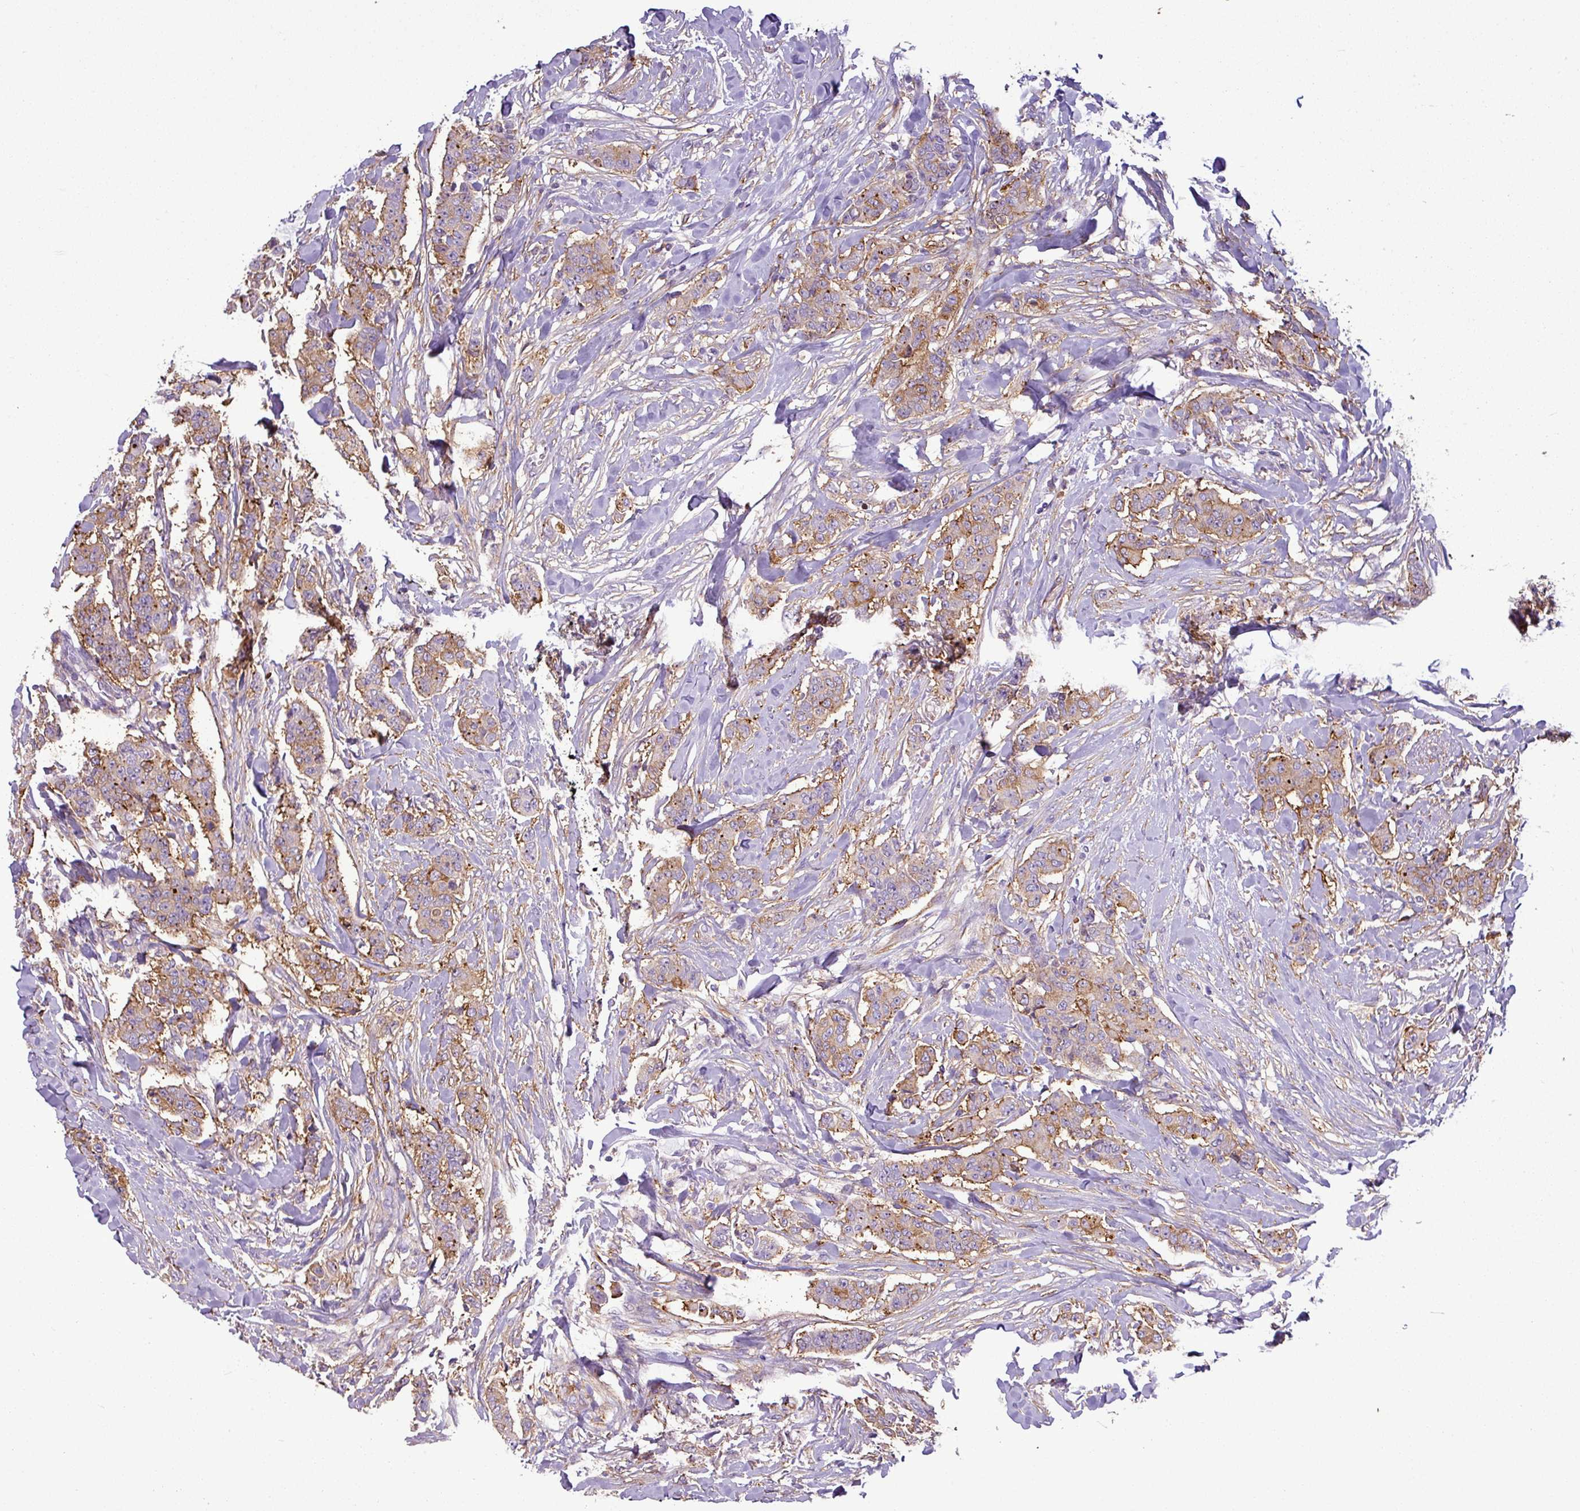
{"staining": {"intensity": "weak", "quantity": ">75%", "location": "cytoplasmic/membranous"}, "tissue": "breast cancer", "cell_type": "Tumor cells", "image_type": "cancer", "snomed": [{"axis": "morphology", "description": "Duct carcinoma"}, {"axis": "topography", "description": "Breast"}], "caption": "A brown stain highlights weak cytoplasmic/membranous staining of a protein in human breast cancer (infiltrating ductal carcinoma) tumor cells. Using DAB (brown) and hematoxylin (blue) stains, captured at high magnification using brightfield microscopy.", "gene": "XNDC1N", "patient": {"sex": "female", "age": 40}}